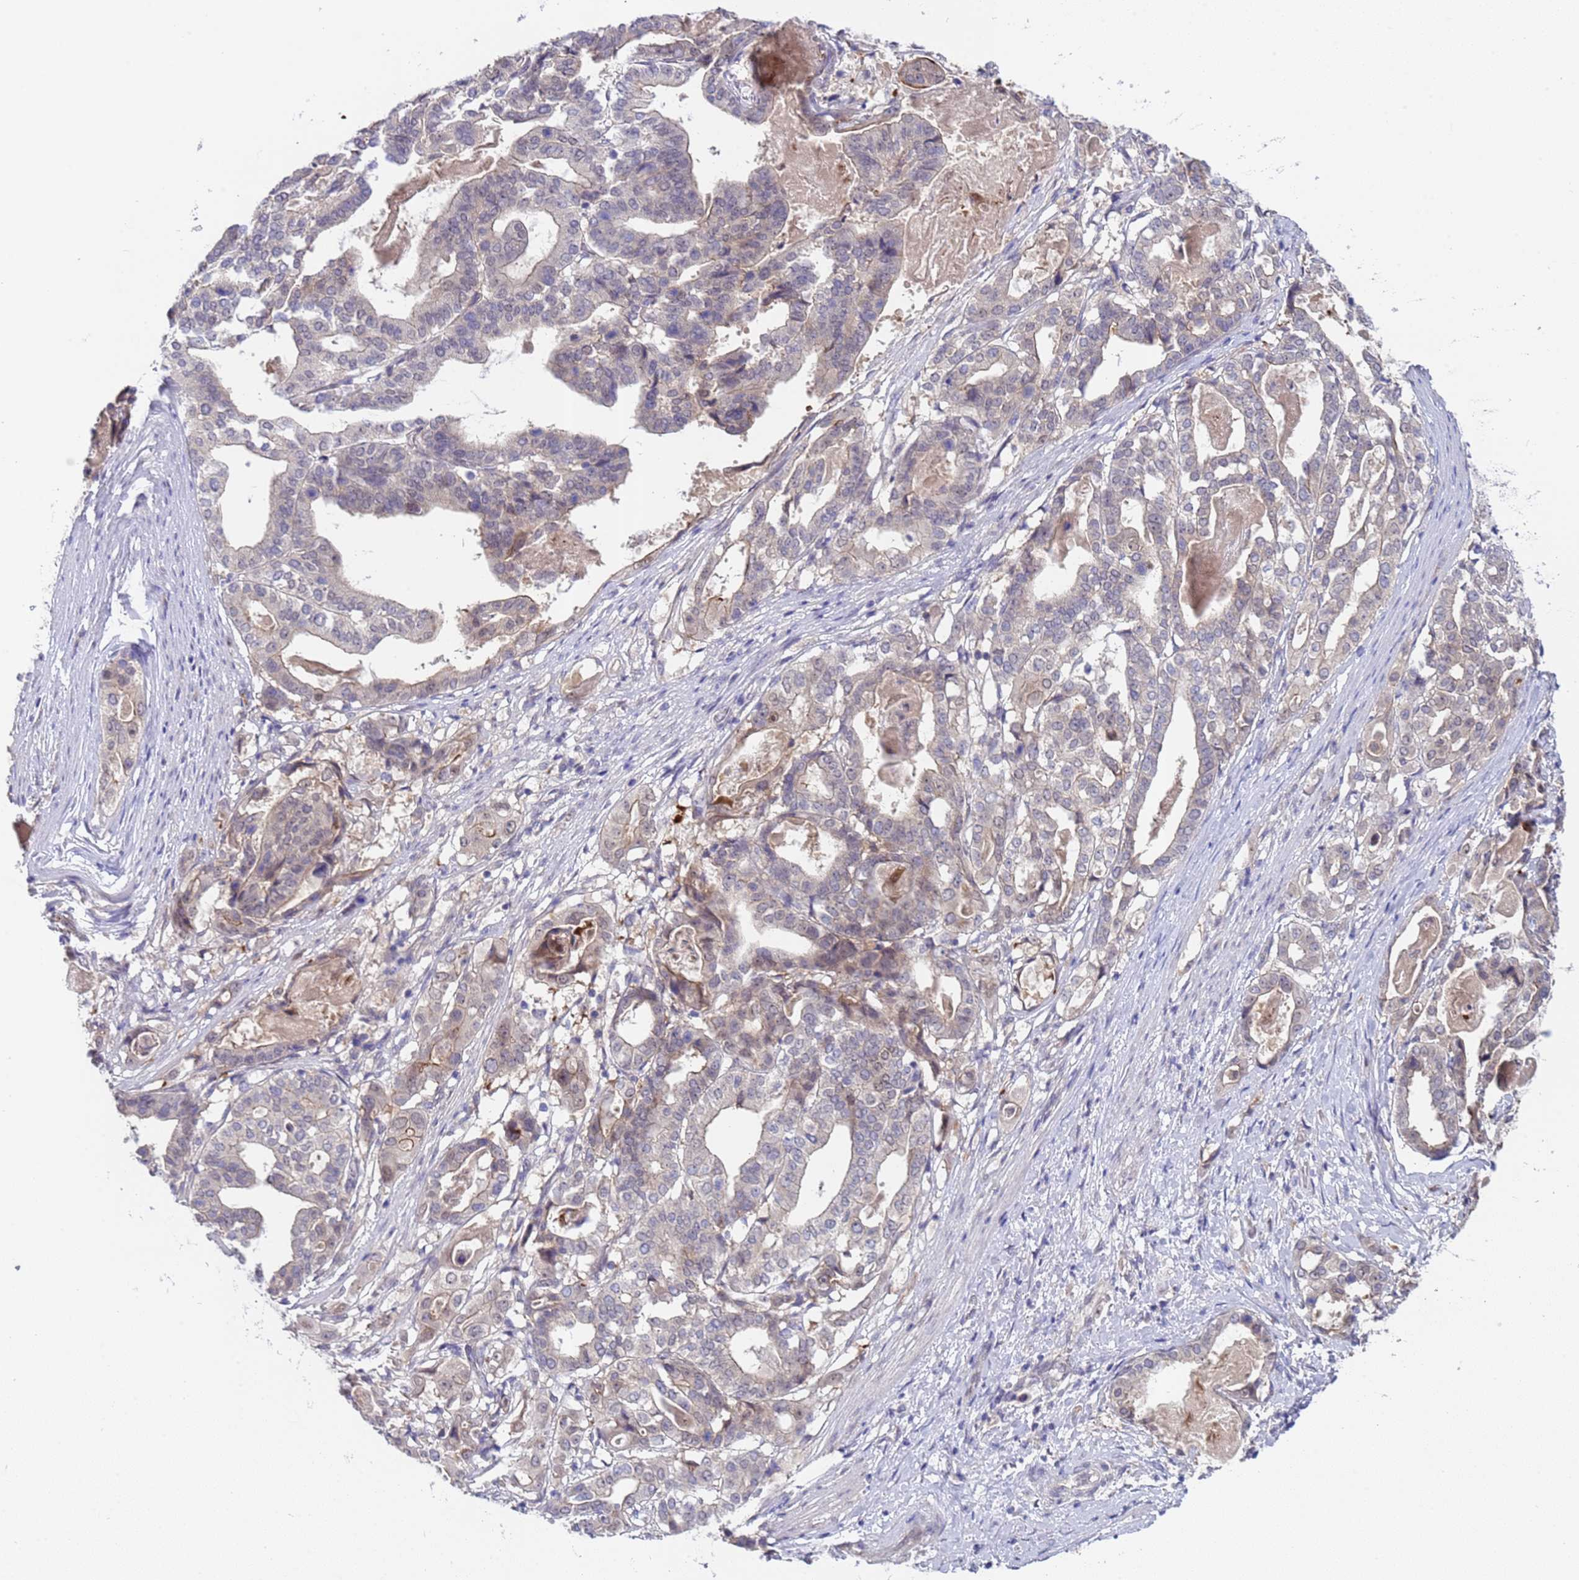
{"staining": {"intensity": "weak", "quantity": "<25%", "location": "cytoplasmic/membranous"}, "tissue": "stomach cancer", "cell_type": "Tumor cells", "image_type": "cancer", "snomed": [{"axis": "morphology", "description": "Adenocarcinoma, NOS"}, {"axis": "topography", "description": "Stomach"}], "caption": "The photomicrograph reveals no significant positivity in tumor cells of stomach cancer.", "gene": "TRMT10A", "patient": {"sex": "male", "age": 48}}